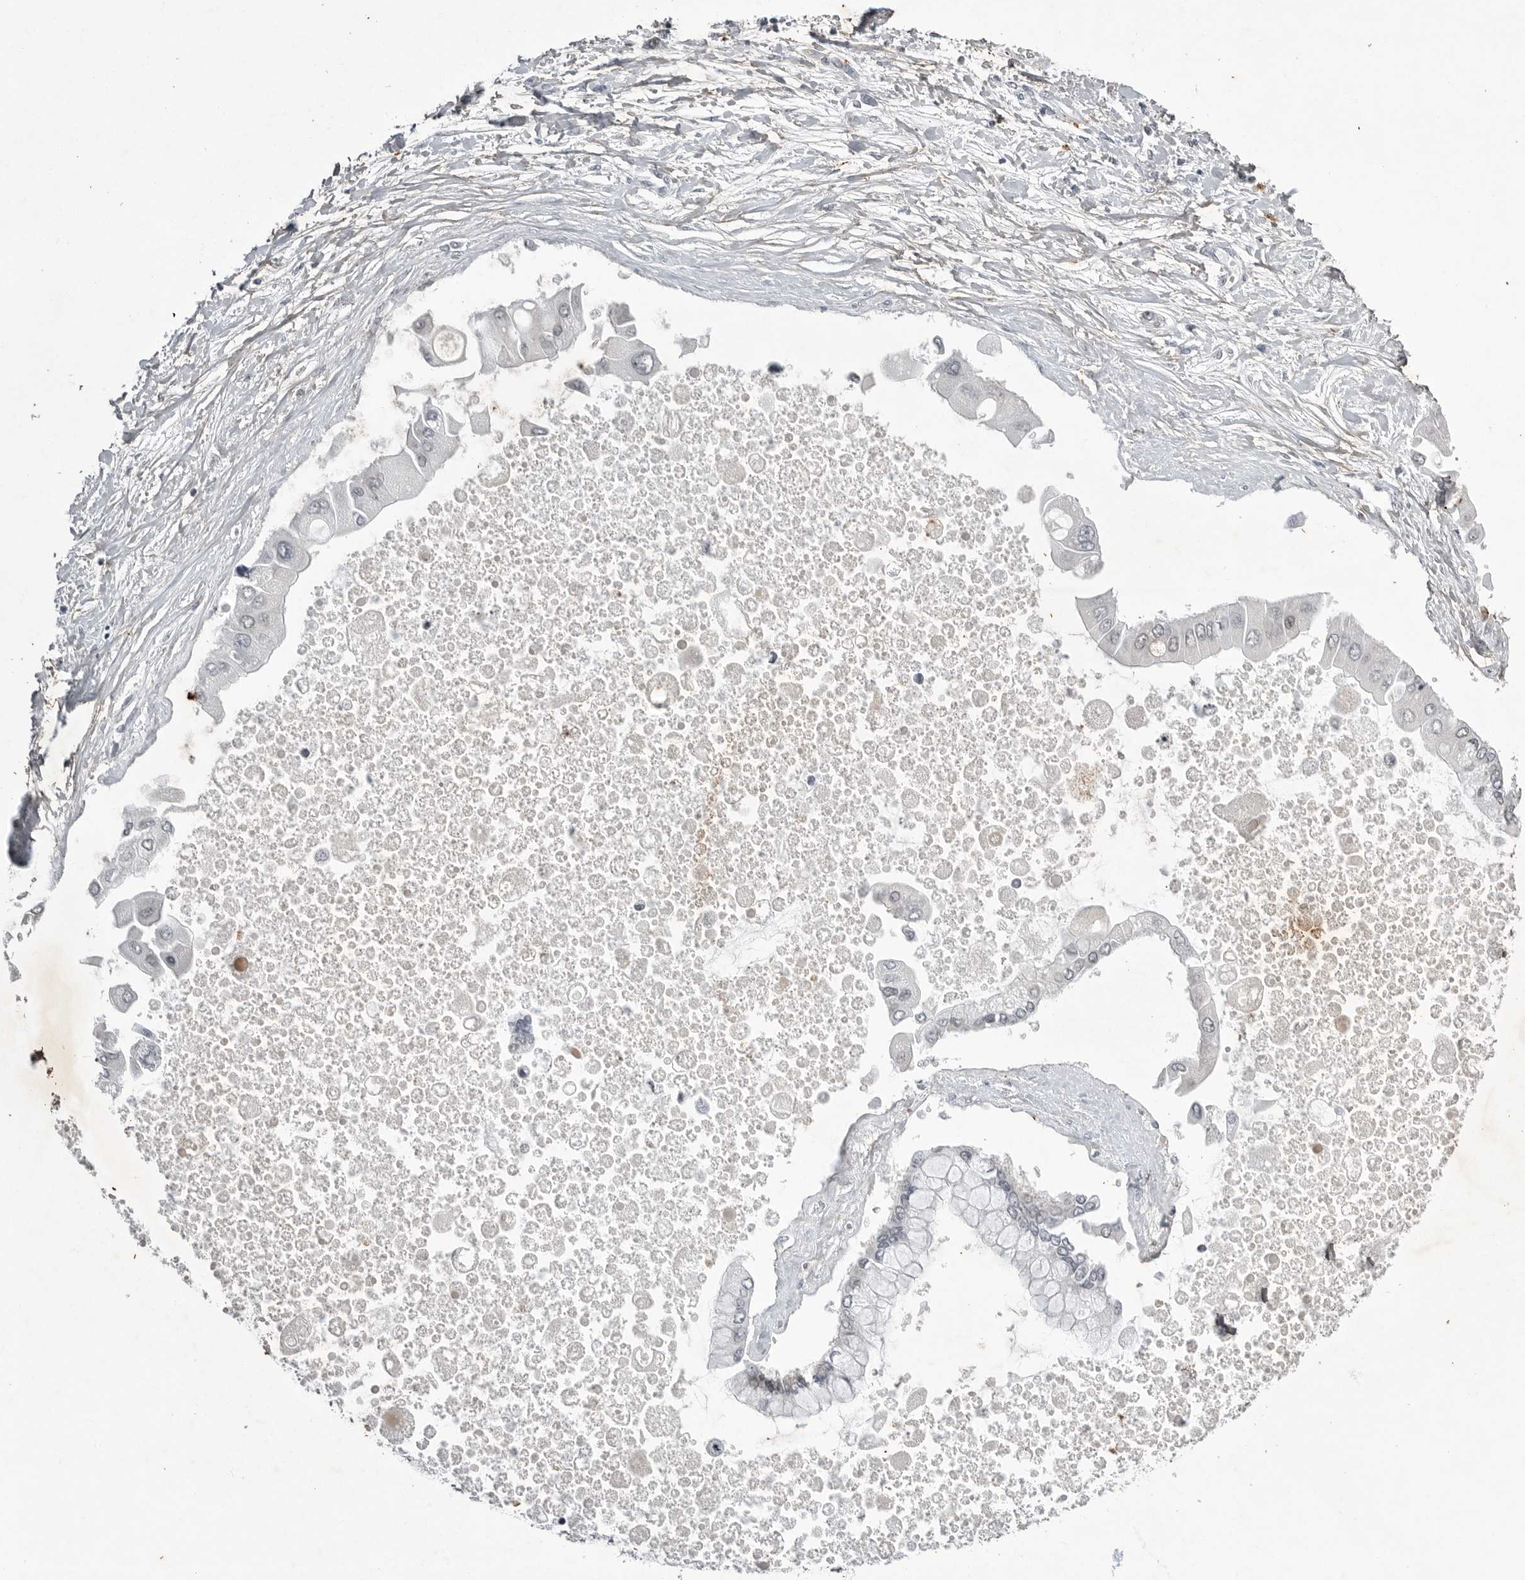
{"staining": {"intensity": "negative", "quantity": "none", "location": "none"}, "tissue": "liver cancer", "cell_type": "Tumor cells", "image_type": "cancer", "snomed": [{"axis": "morphology", "description": "Cholangiocarcinoma"}, {"axis": "topography", "description": "Liver"}], "caption": "Human liver cancer (cholangiocarcinoma) stained for a protein using immunohistochemistry (IHC) exhibits no staining in tumor cells.", "gene": "RRM1", "patient": {"sex": "male", "age": 50}}